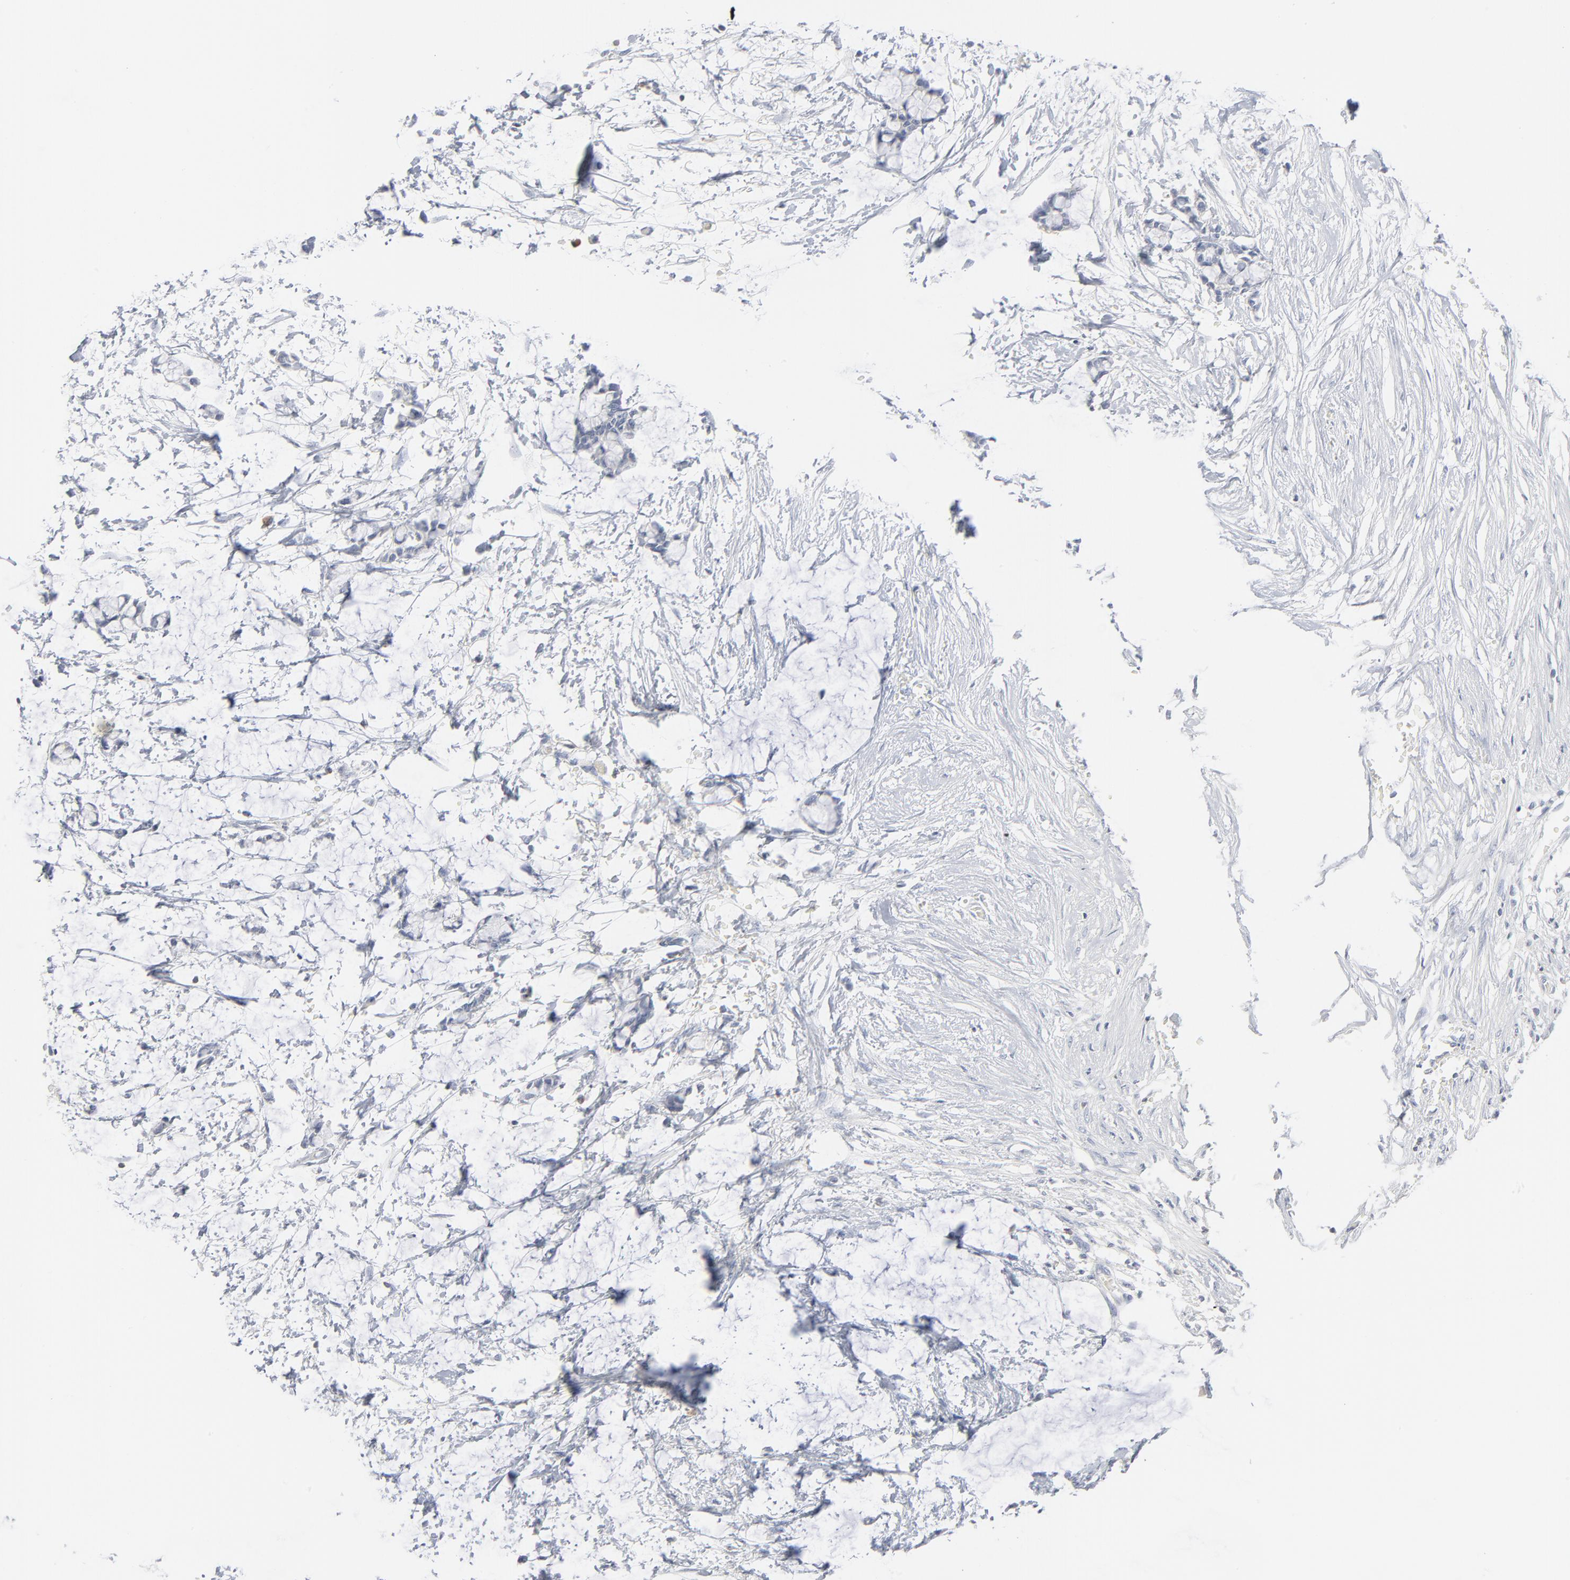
{"staining": {"intensity": "negative", "quantity": "none", "location": "none"}, "tissue": "colorectal cancer", "cell_type": "Tumor cells", "image_type": "cancer", "snomed": [{"axis": "morphology", "description": "Normal tissue, NOS"}, {"axis": "morphology", "description": "Adenocarcinoma, NOS"}, {"axis": "topography", "description": "Colon"}, {"axis": "topography", "description": "Peripheral nerve tissue"}], "caption": "Immunohistochemistry (IHC) of human colorectal adenocarcinoma displays no positivity in tumor cells.", "gene": "PTK2B", "patient": {"sex": "male", "age": 14}}